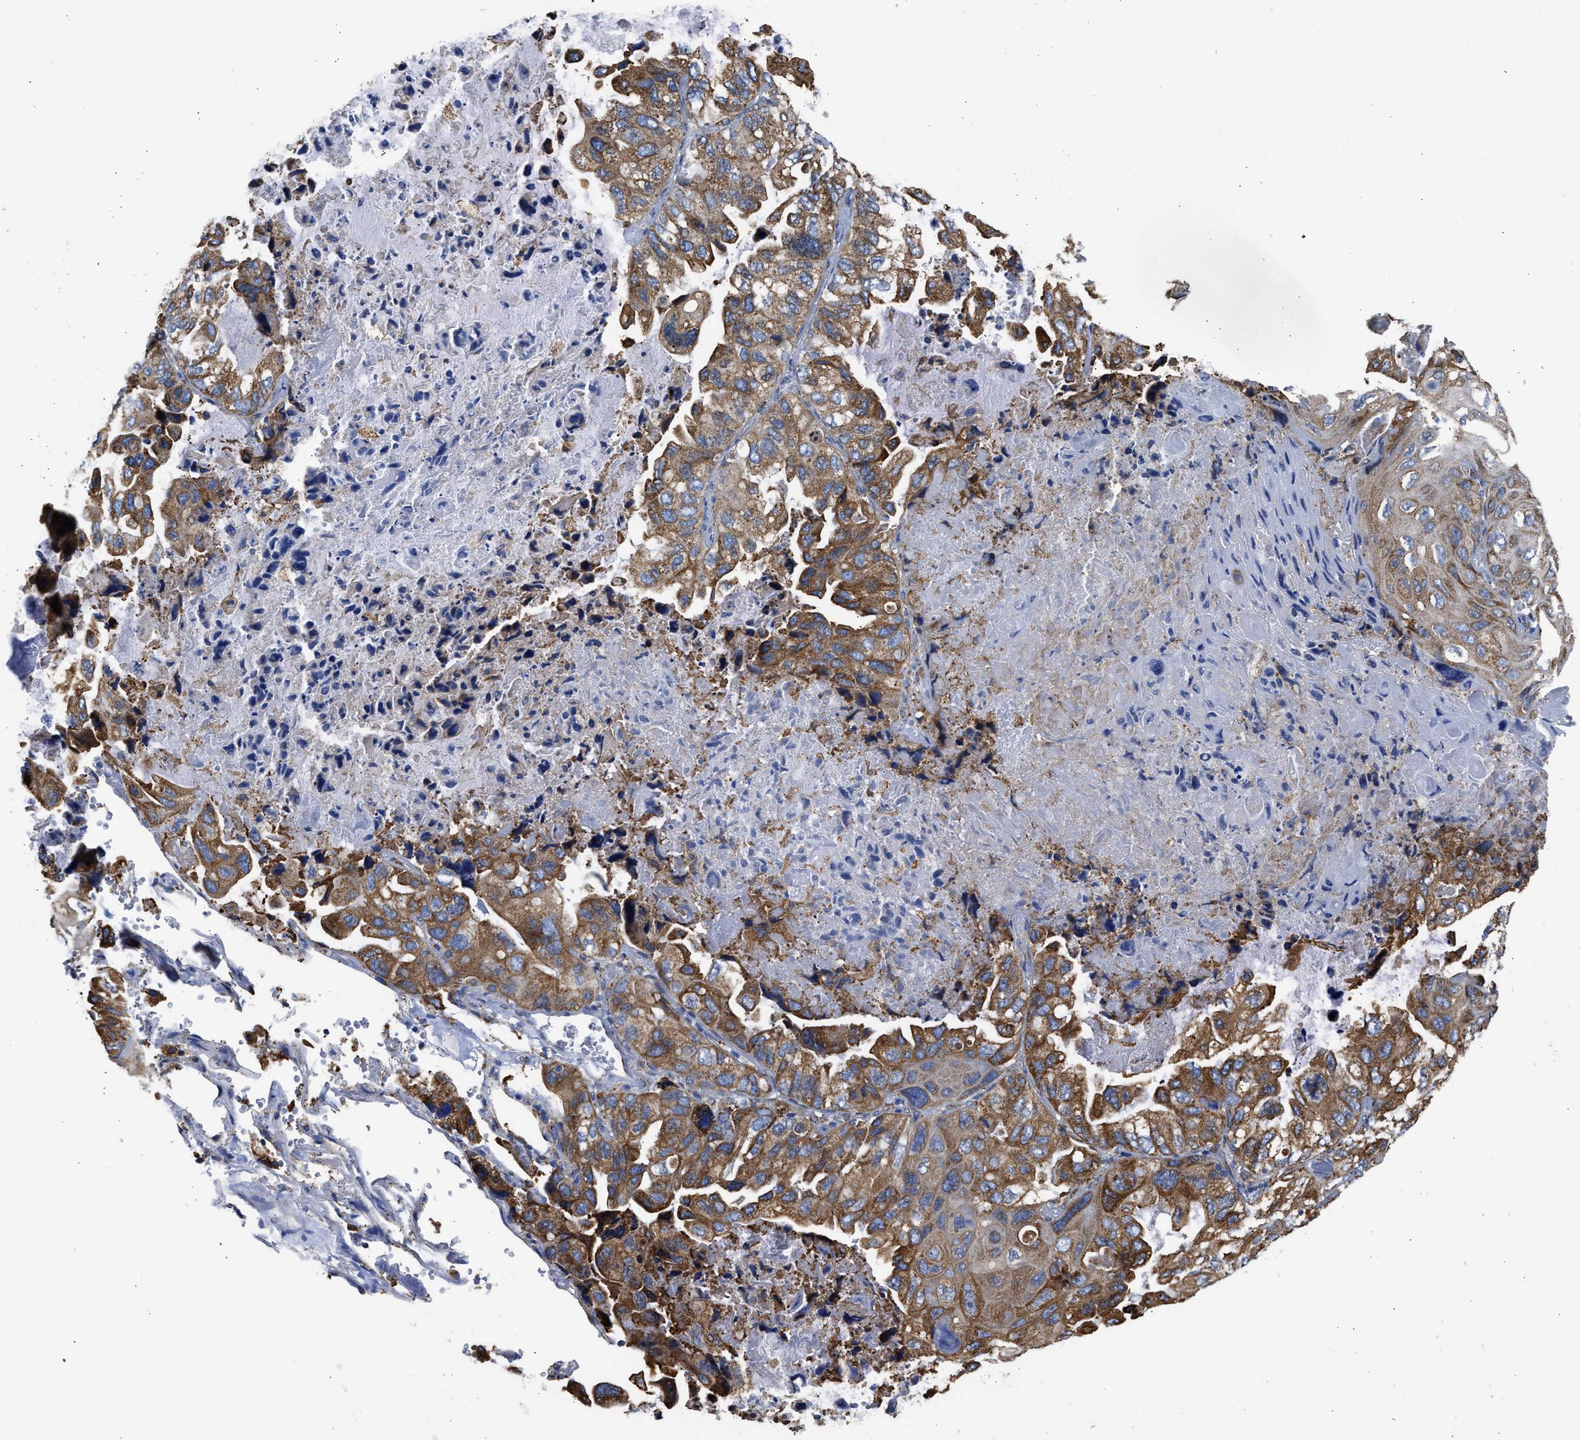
{"staining": {"intensity": "moderate", "quantity": ">75%", "location": "cytoplasmic/membranous"}, "tissue": "lung cancer", "cell_type": "Tumor cells", "image_type": "cancer", "snomed": [{"axis": "morphology", "description": "Squamous cell carcinoma, NOS"}, {"axis": "topography", "description": "Lung"}], "caption": "This photomicrograph reveals lung squamous cell carcinoma stained with immunohistochemistry (IHC) to label a protein in brown. The cytoplasmic/membranous of tumor cells show moderate positivity for the protein. Nuclei are counter-stained blue.", "gene": "CYCS", "patient": {"sex": "female", "age": 73}}